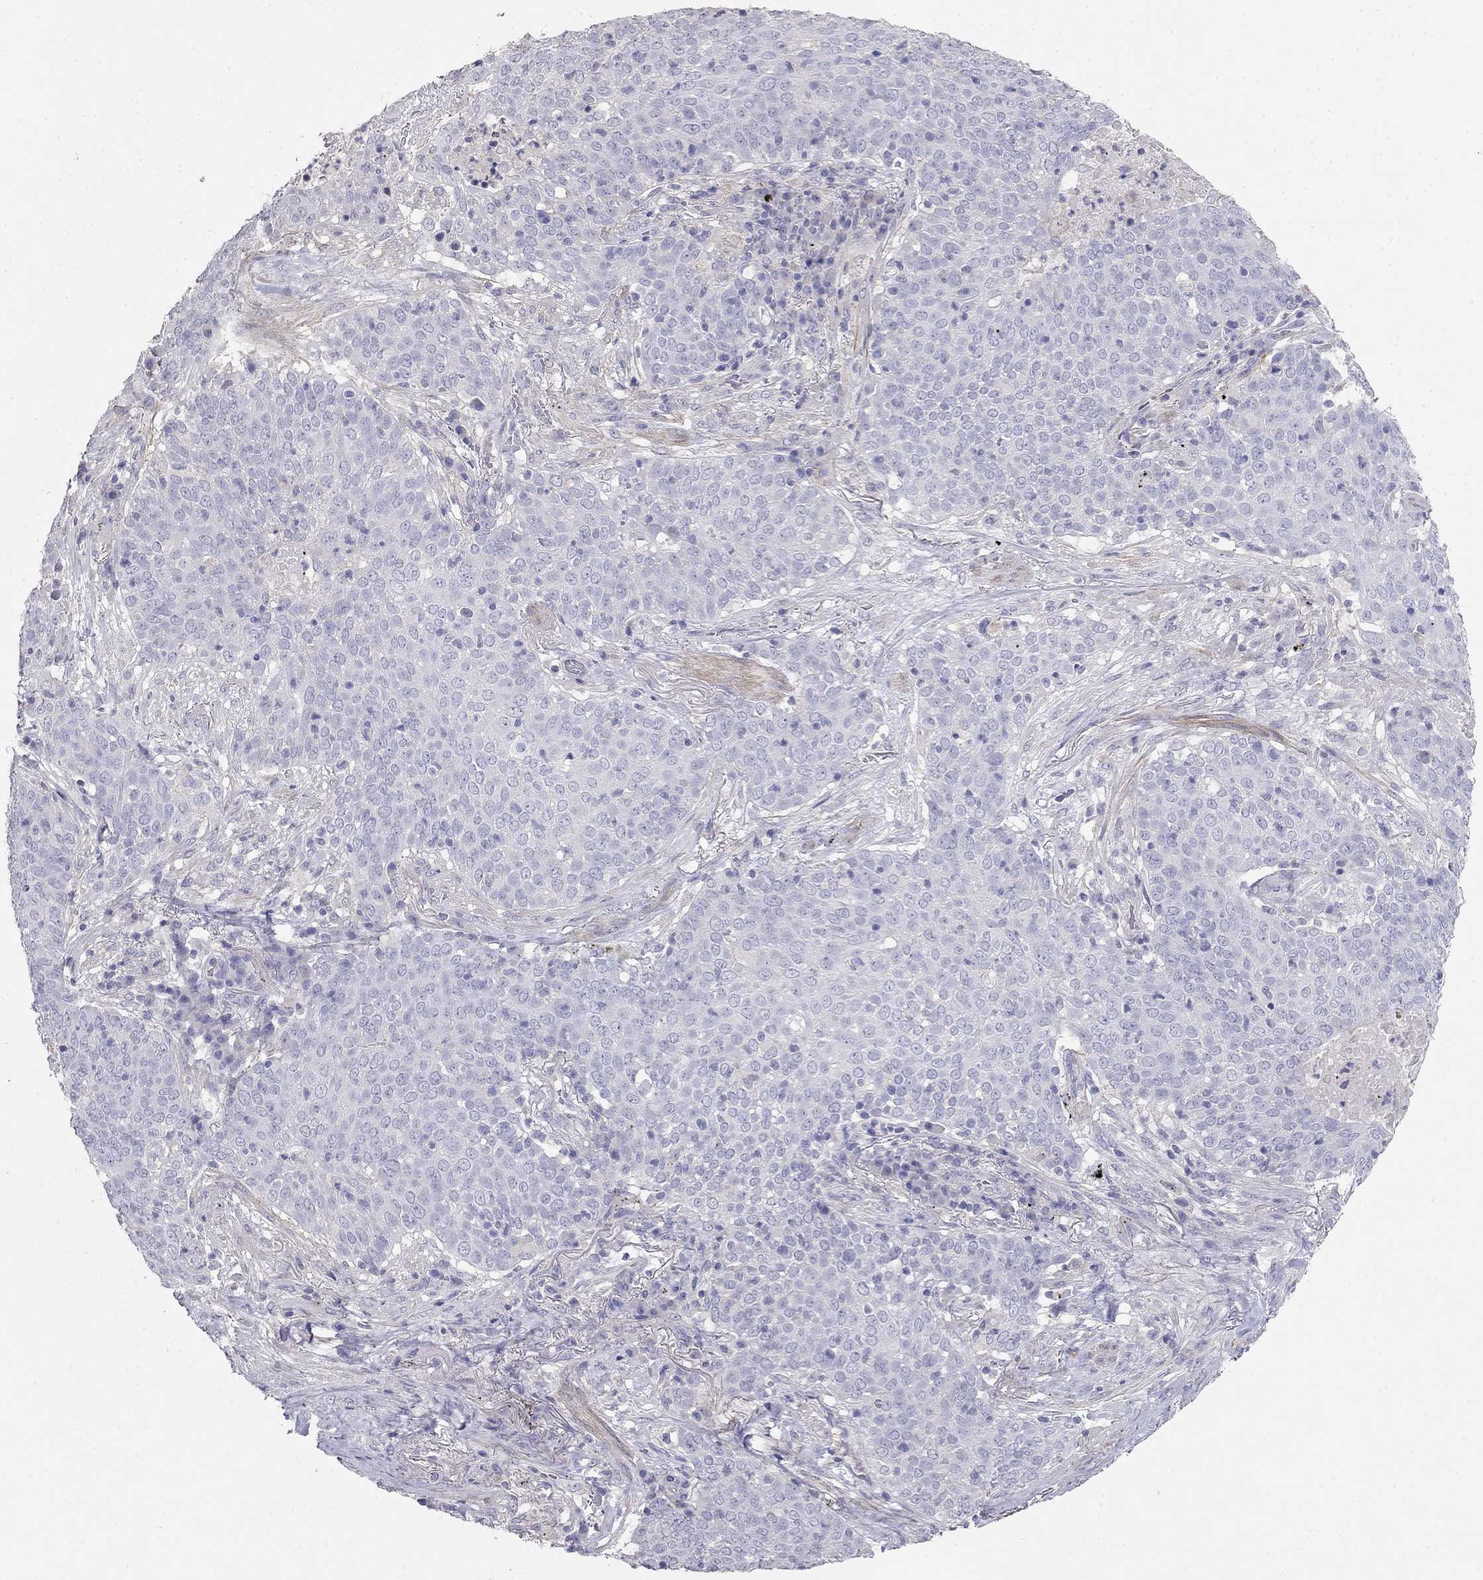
{"staining": {"intensity": "negative", "quantity": "none", "location": "none"}, "tissue": "lung cancer", "cell_type": "Tumor cells", "image_type": "cancer", "snomed": [{"axis": "morphology", "description": "Squamous cell carcinoma, NOS"}, {"axis": "topography", "description": "Lung"}], "caption": "IHC micrograph of squamous cell carcinoma (lung) stained for a protein (brown), which reveals no positivity in tumor cells.", "gene": "LY6H", "patient": {"sex": "male", "age": 82}}